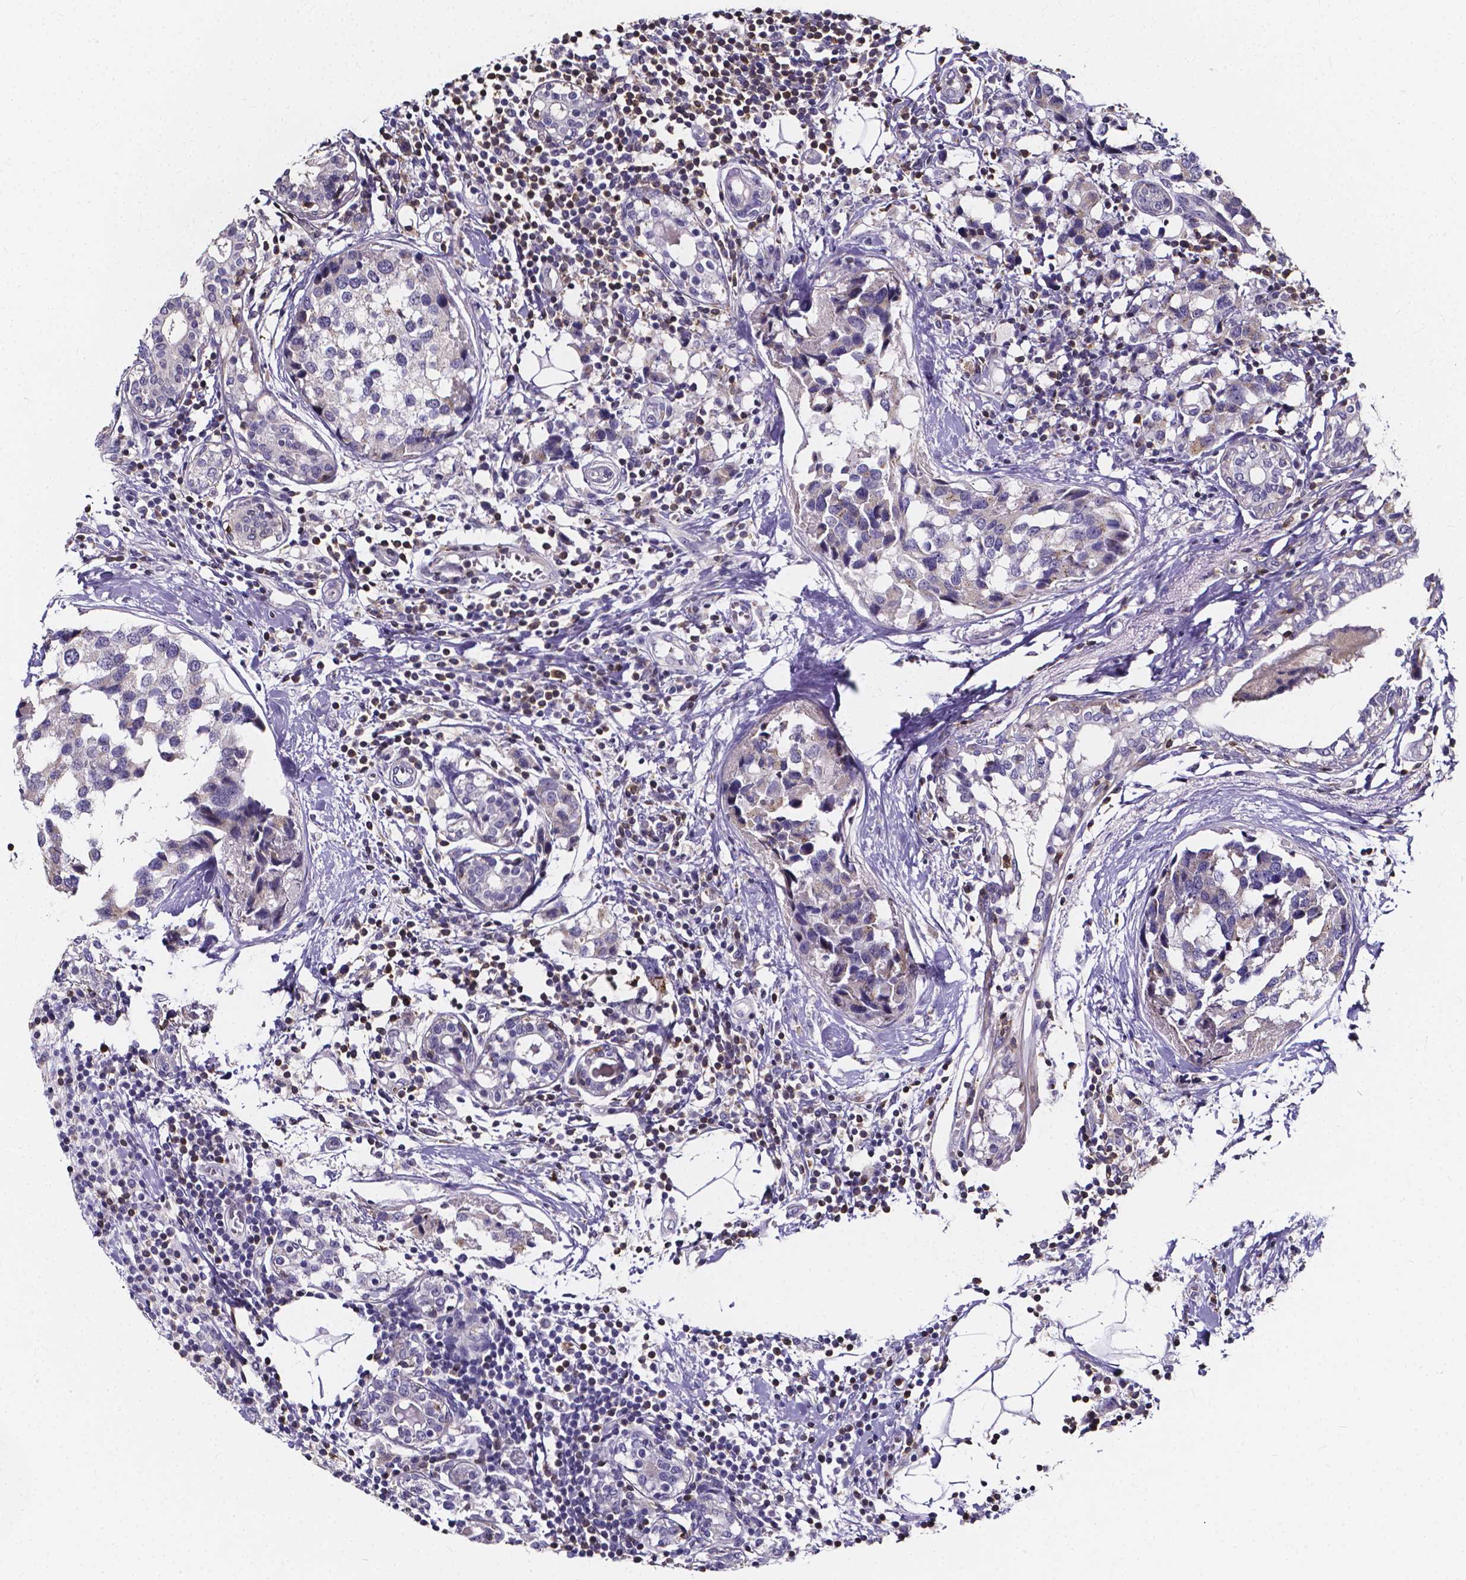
{"staining": {"intensity": "negative", "quantity": "none", "location": "none"}, "tissue": "breast cancer", "cell_type": "Tumor cells", "image_type": "cancer", "snomed": [{"axis": "morphology", "description": "Lobular carcinoma"}, {"axis": "topography", "description": "Breast"}], "caption": "DAB (3,3'-diaminobenzidine) immunohistochemical staining of human breast lobular carcinoma demonstrates no significant expression in tumor cells.", "gene": "THEMIS", "patient": {"sex": "female", "age": 59}}